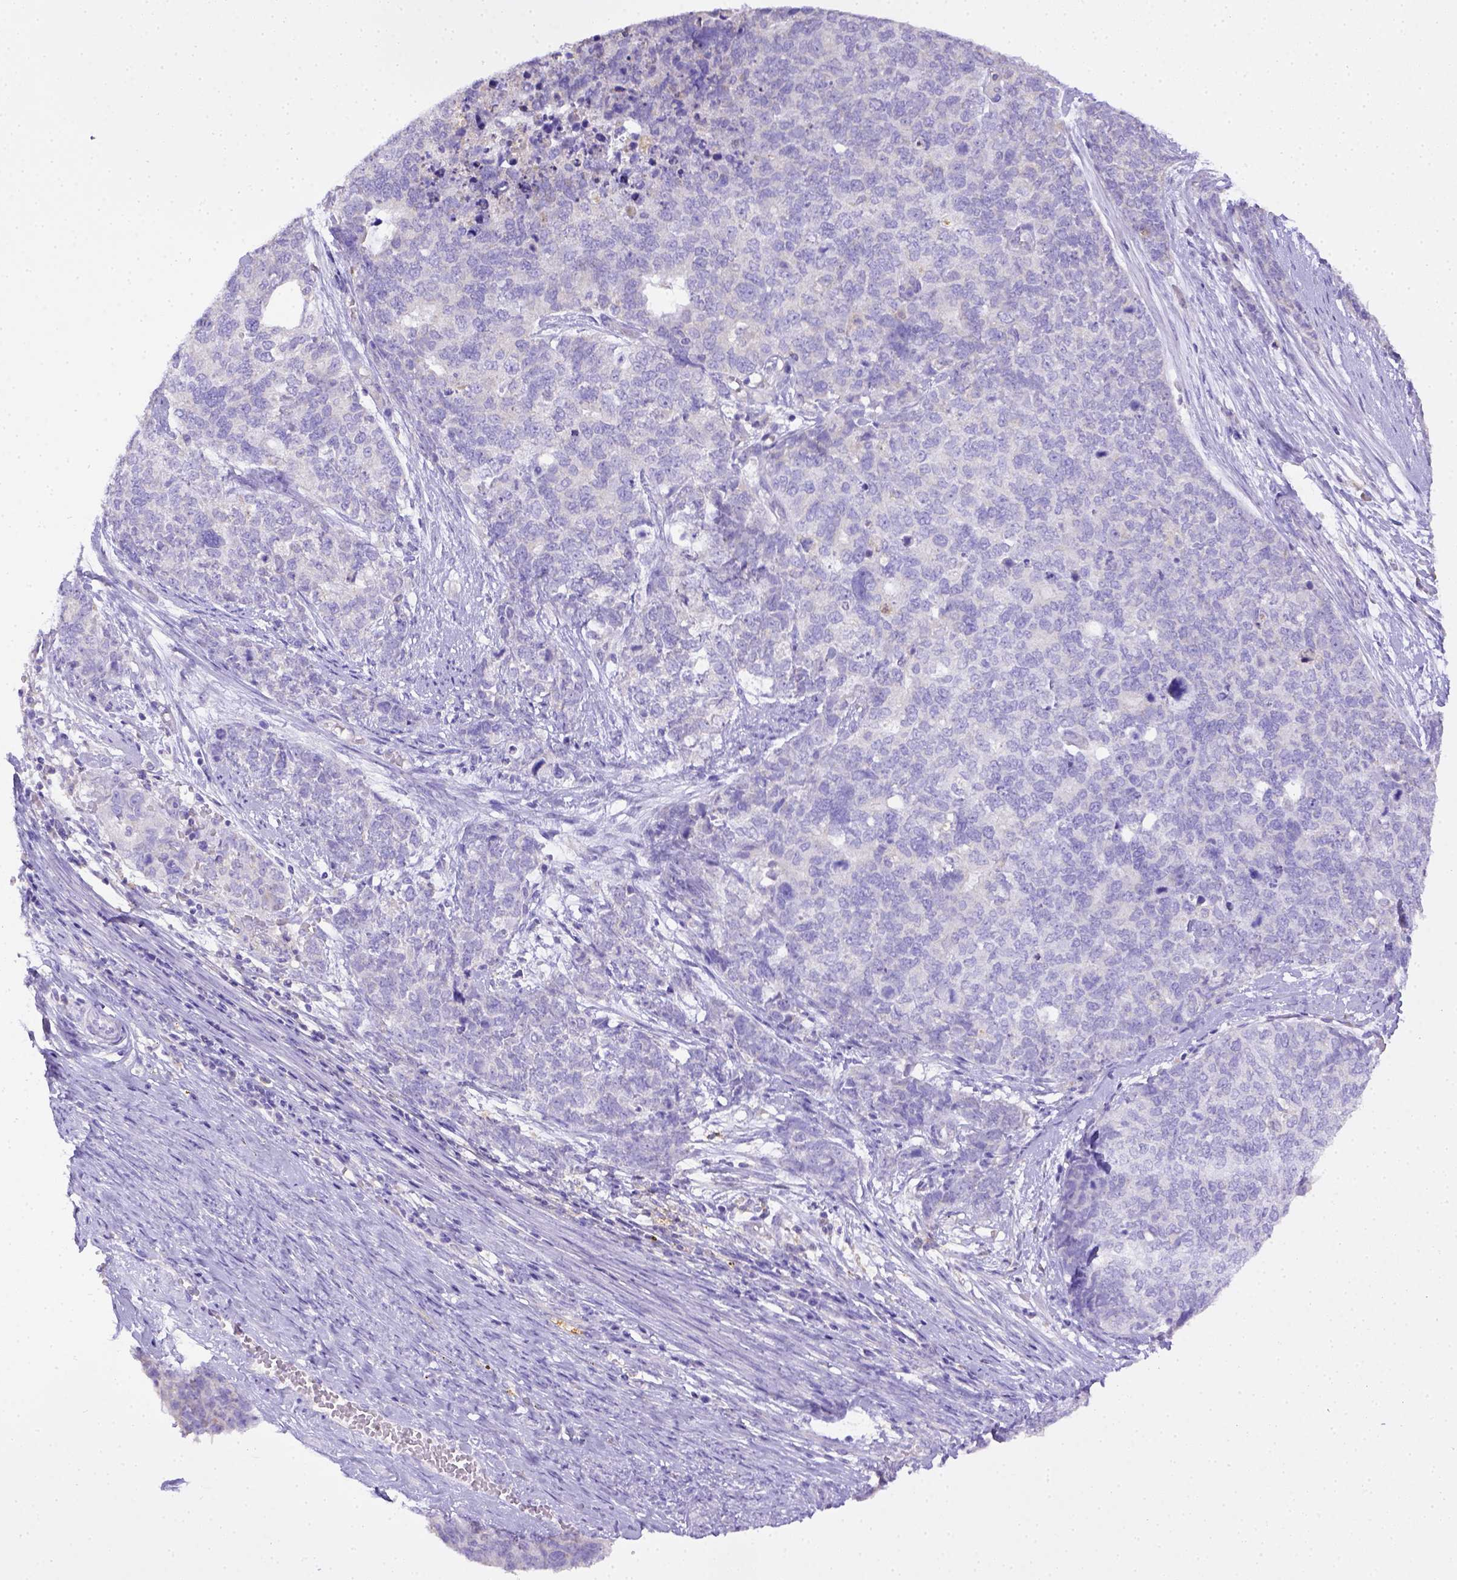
{"staining": {"intensity": "negative", "quantity": "none", "location": "none"}, "tissue": "cervical cancer", "cell_type": "Tumor cells", "image_type": "cancer", "snomed": [{"axis": "morphology", "description": "Squamous cell carcinoma, NOS"}, {"axis": "topography", "description": "Cervix"}], "caption": "A photomicrograph of human cervical squamous cell carcinoma is negative for staining in tumor cells.", "gene": "CD40", "patient": {"sex": "female", "age": 63}}